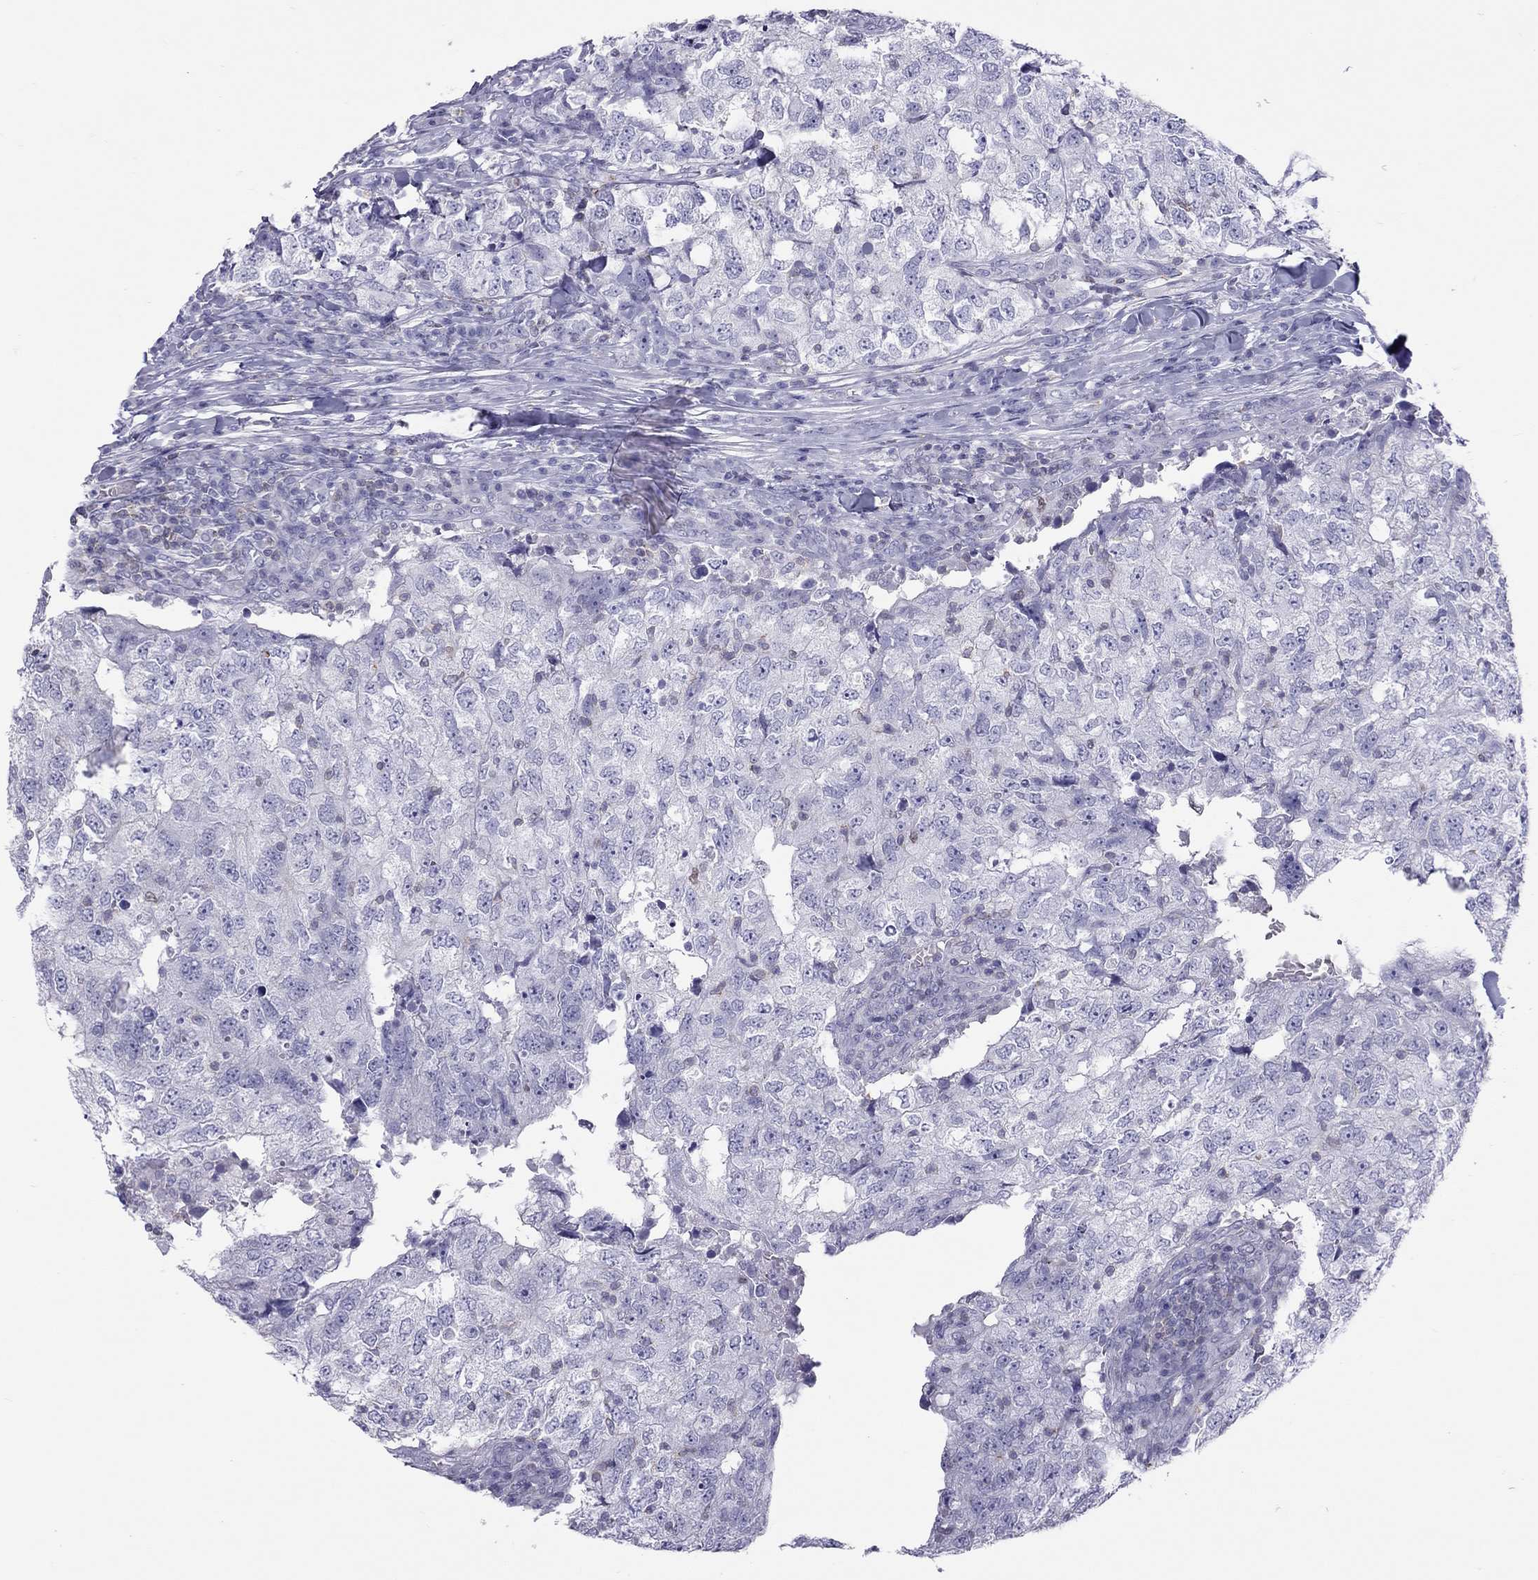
{"staining": {"intensity": "negative", "quantity": "none", "location": "none"}, "tissue": "breast cancer", "cell_type": "Tumor cells", "image_type": "cancer", "snomed": [{"axis": "morphology", "description": "Duct carcinoma"}, {"axis": "topography", "description": "Breast"}], "caption": "This is an immunohistochemistry (IHC) image of breast cancer (intraductal carcinoma). There is no positivity in tumor cells.", "gene": "STAG3", "patient": {"sex": "female", "age": 30}}